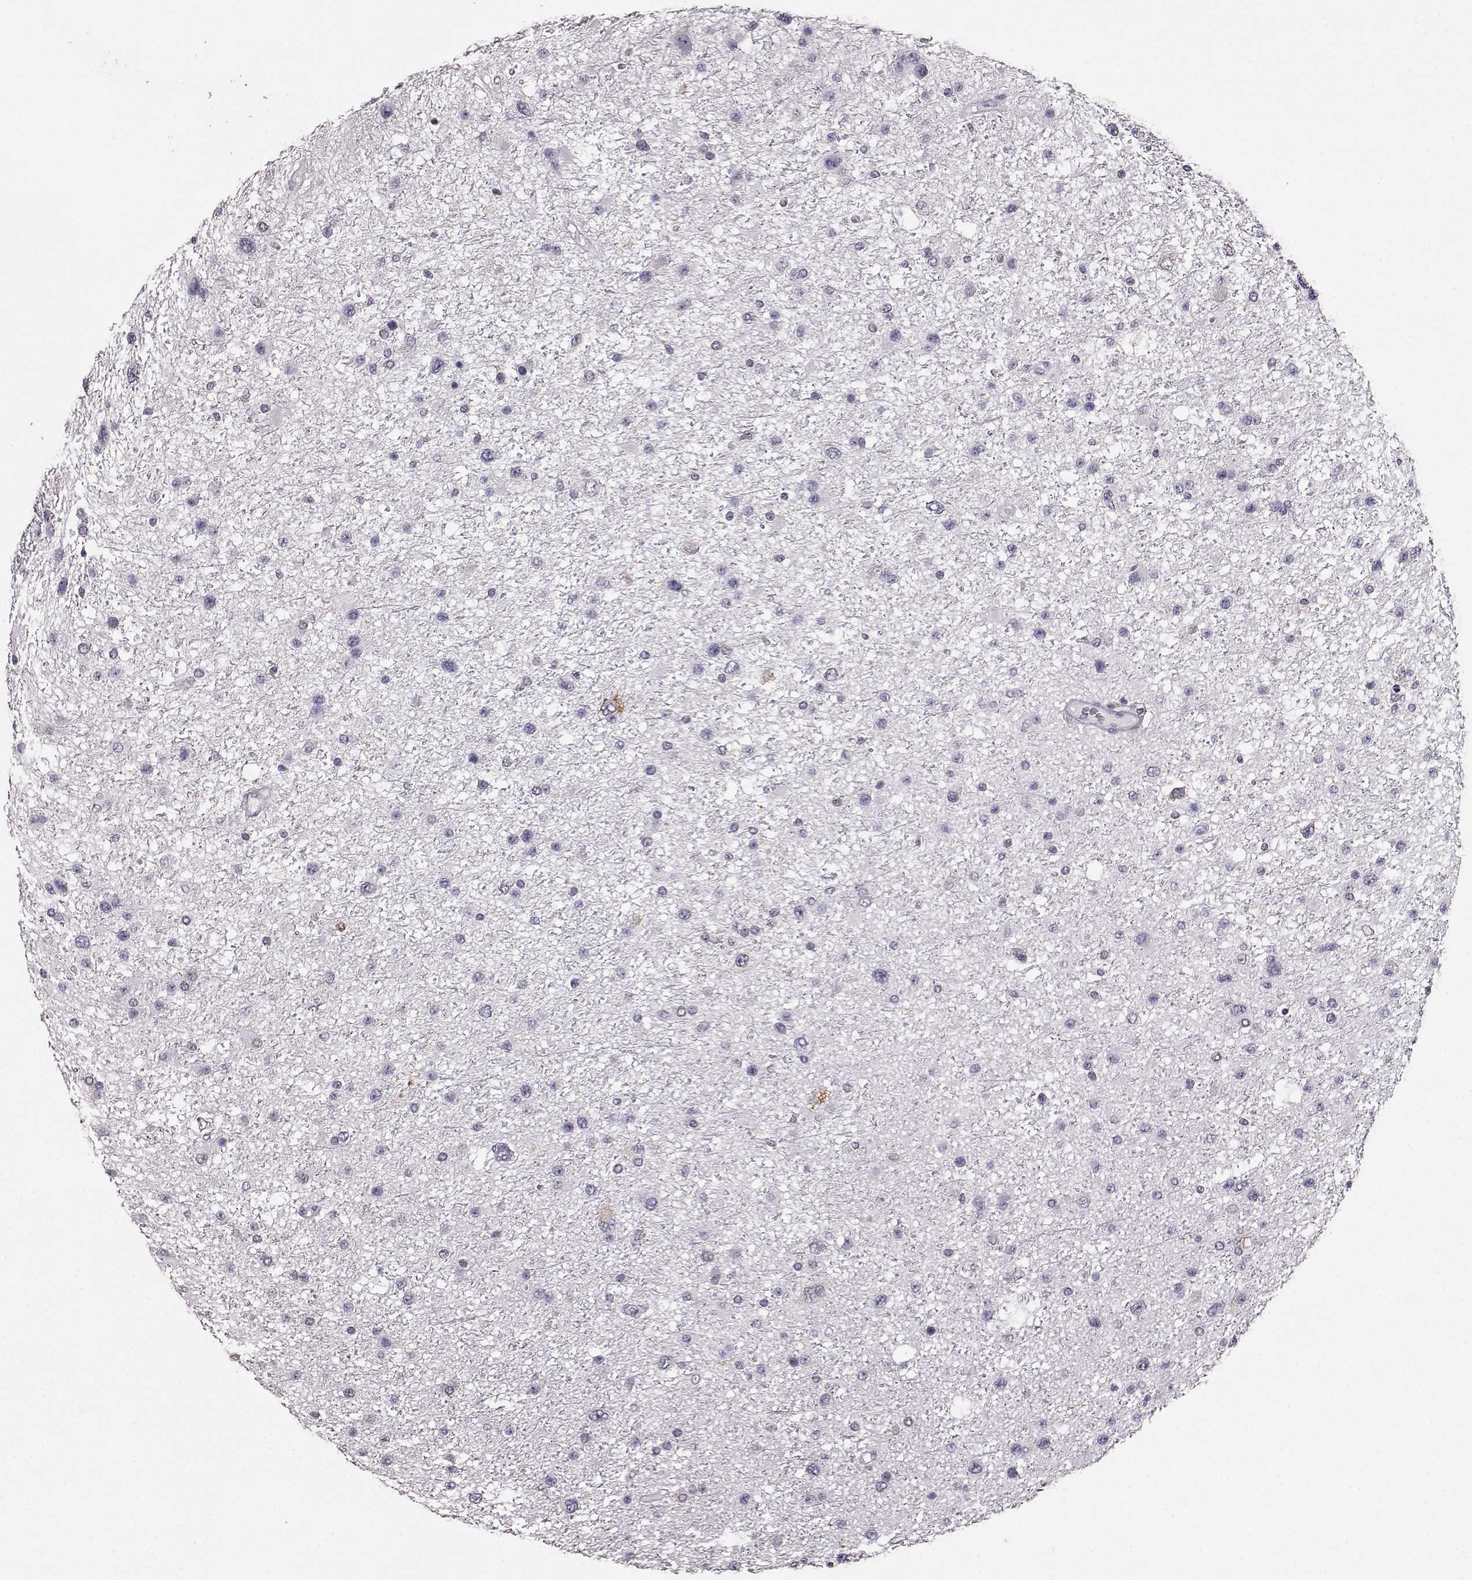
{"staining": {"intensity": "negative", "quantity": "none", "location": "none"}, "tissue": "glioma", "cell_type": "Tumor cells", "image_type": "cancer", "snomed": [{"axis": "morphology", "description": "Glioma, malignant, Low grade"}, {"axis": "topography", "description": "Brain"}], "caption": "Immunohistochemistry histopathology image of neoplastic tissue: glioma stained with DAB (3,3'-diaminobenzidine) shows no significant protein expression in tumor cells. (DAB immunohistochemistry (IHC), high magnification).", "gene": "GABRG3", "patient": {"sex": "female", "age": 32}}